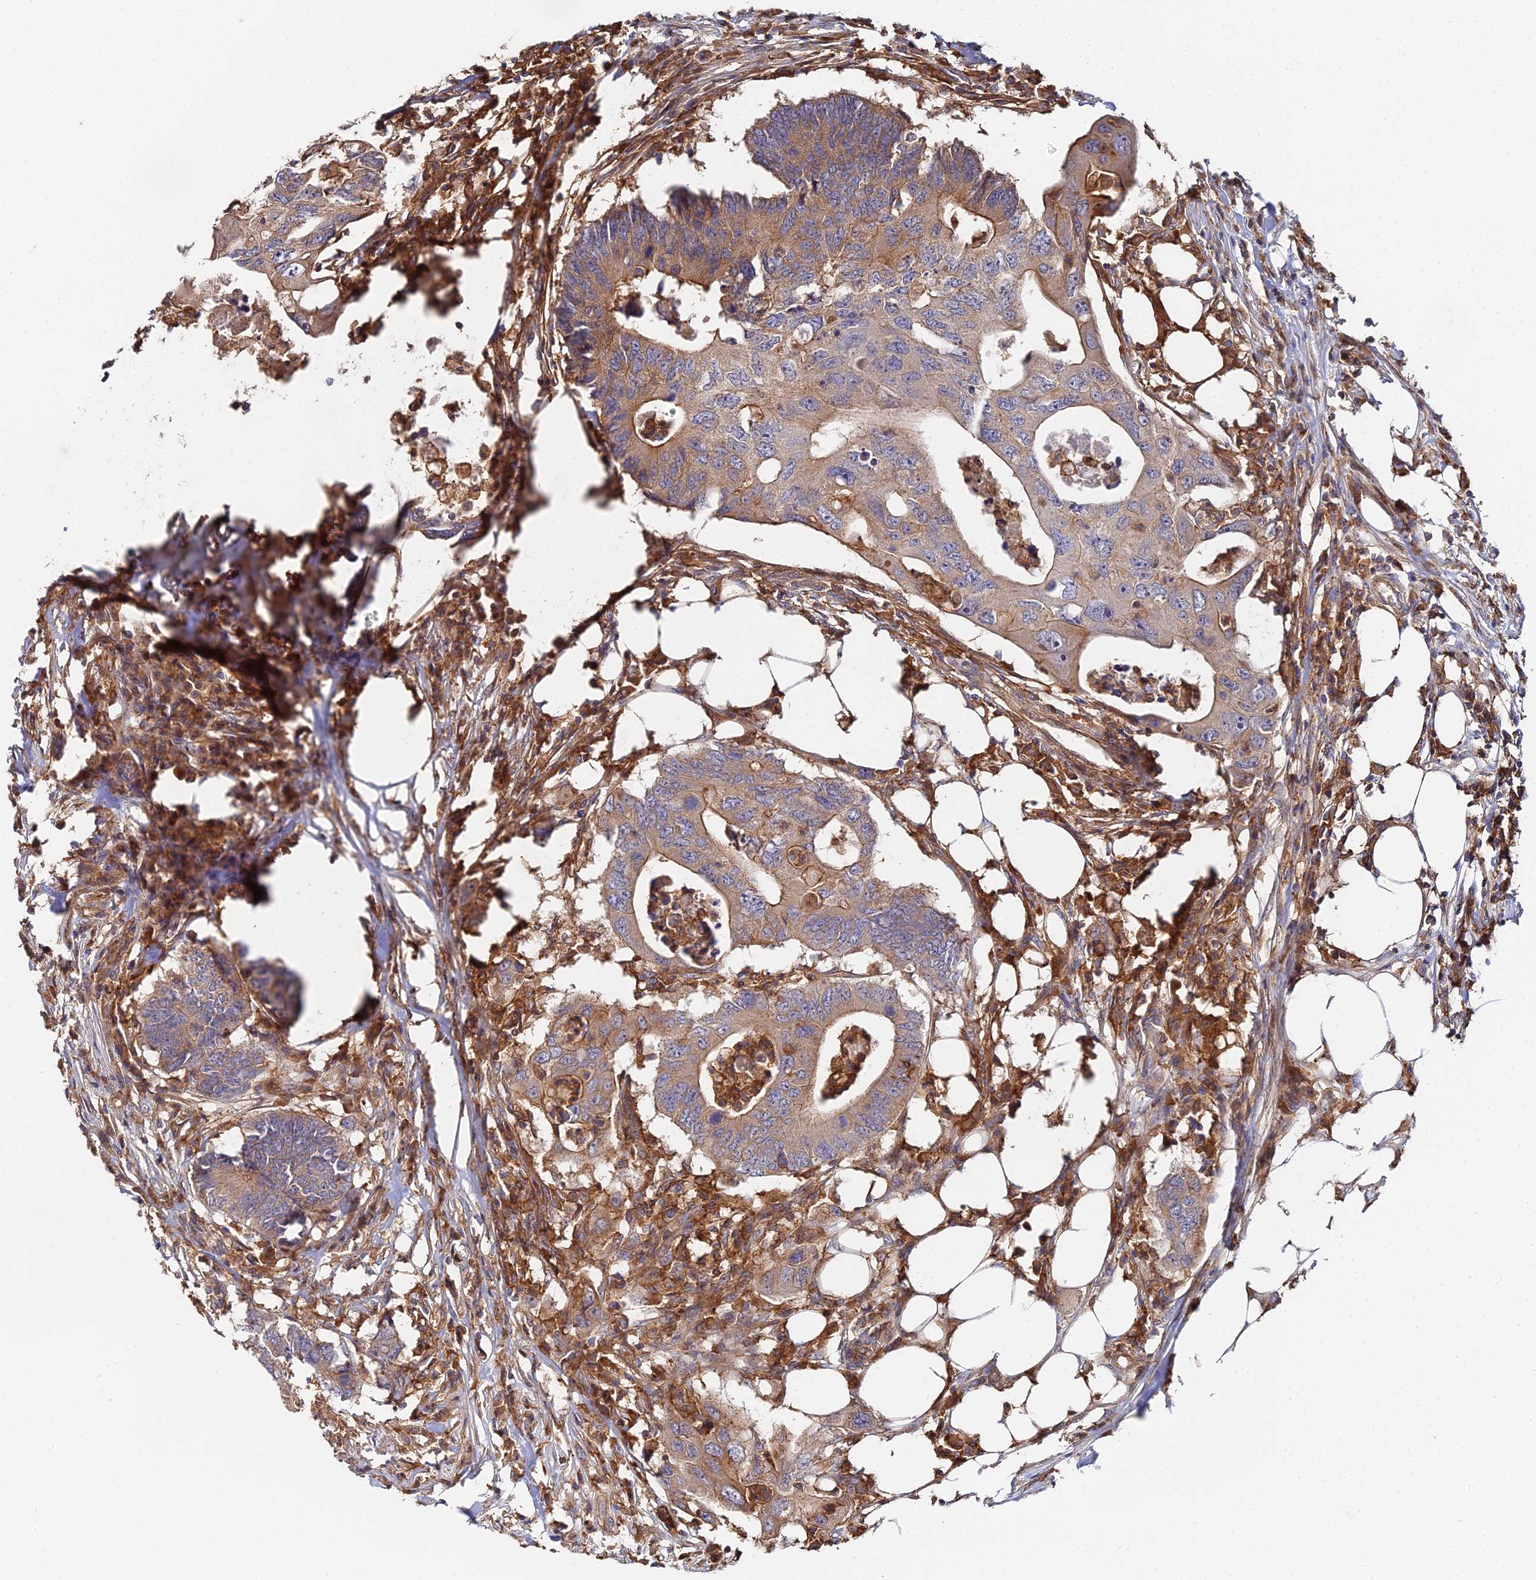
{"staining": {"intensity": "moderate", "quantity": "25%-75%", "location": "cytoplasmic/membranous"}, "tissue": "colorectal cancer", "cell_type": "Tumor cells", "image_type": "cancer", "snomed": [{"axis": "morphology", "description": "Adenocarcinoma, NOS"}, {"axis": "topography", "description": "Colon"}], "caption": "Immunohistochemical staining of colorectal cancer exhibits medium levels of moderate cytoplasmic/membranous staining in about 25%-75% of tumor cells. The protein is stained brown, and the nuclei are stained in blue (DAB IHC with brightfield microscopy, high magnification).", "gene": "GNG5B", "patient": {"sex": "male", "age": 71}}